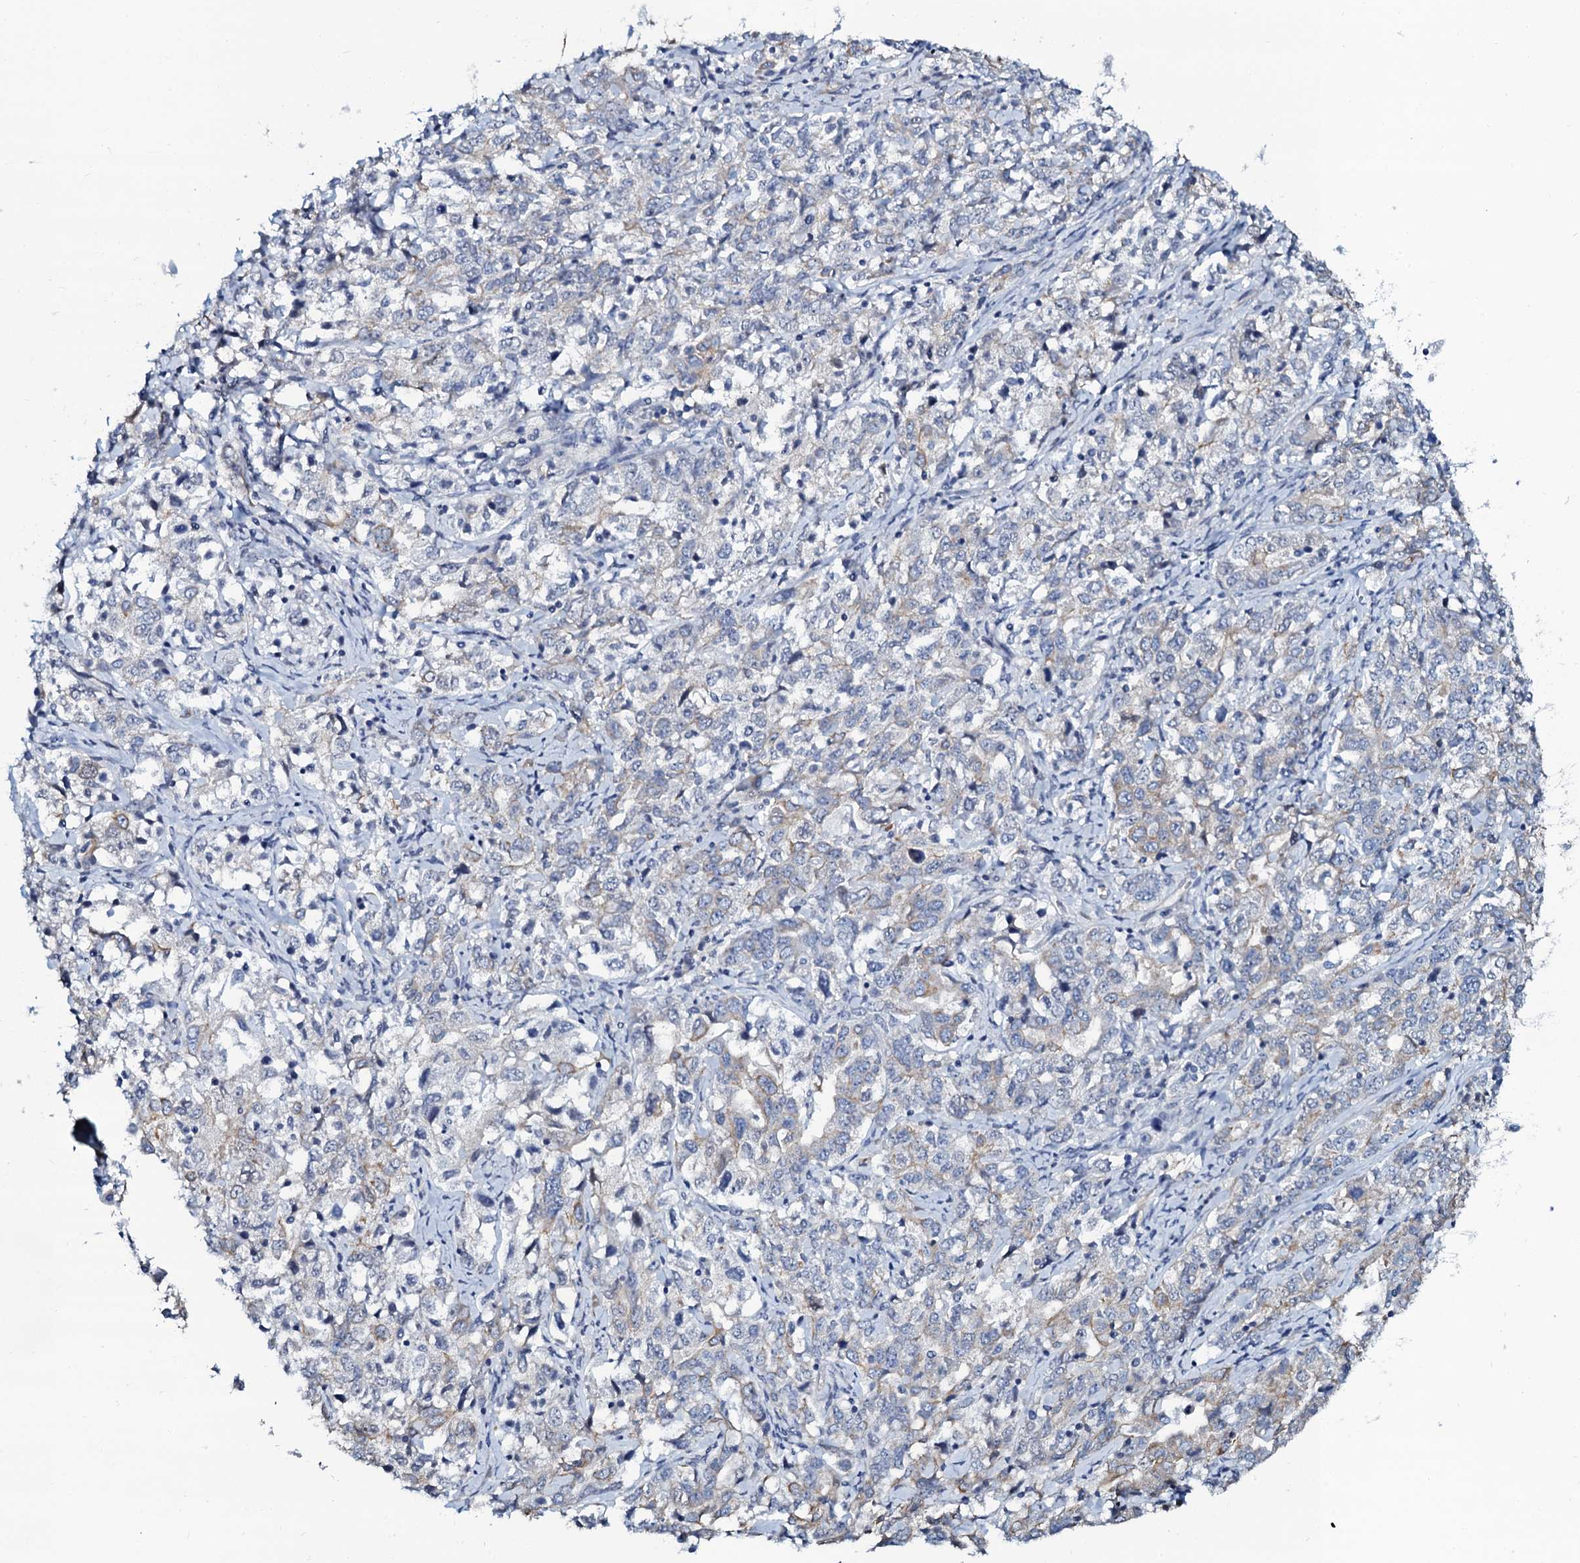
{"staining": {"intensity": "negative", "quantity": "none", "location": "none"}, "tissue": "ovarian cancer", "cell_type": "Tumor cells", "image_type": "cancer", "snomed": [{"axis": "morphology", "description": "Carcinoma, endometroid"}, {"axis": "topography", "description": "Ovary"}], "caption": "Human ovarian endometroid carcinoma stained for a protein using IHC shows no positivity in tumor cells.", "gene": "C10orf88", "patient": {"sex": "female", "age": 62}}